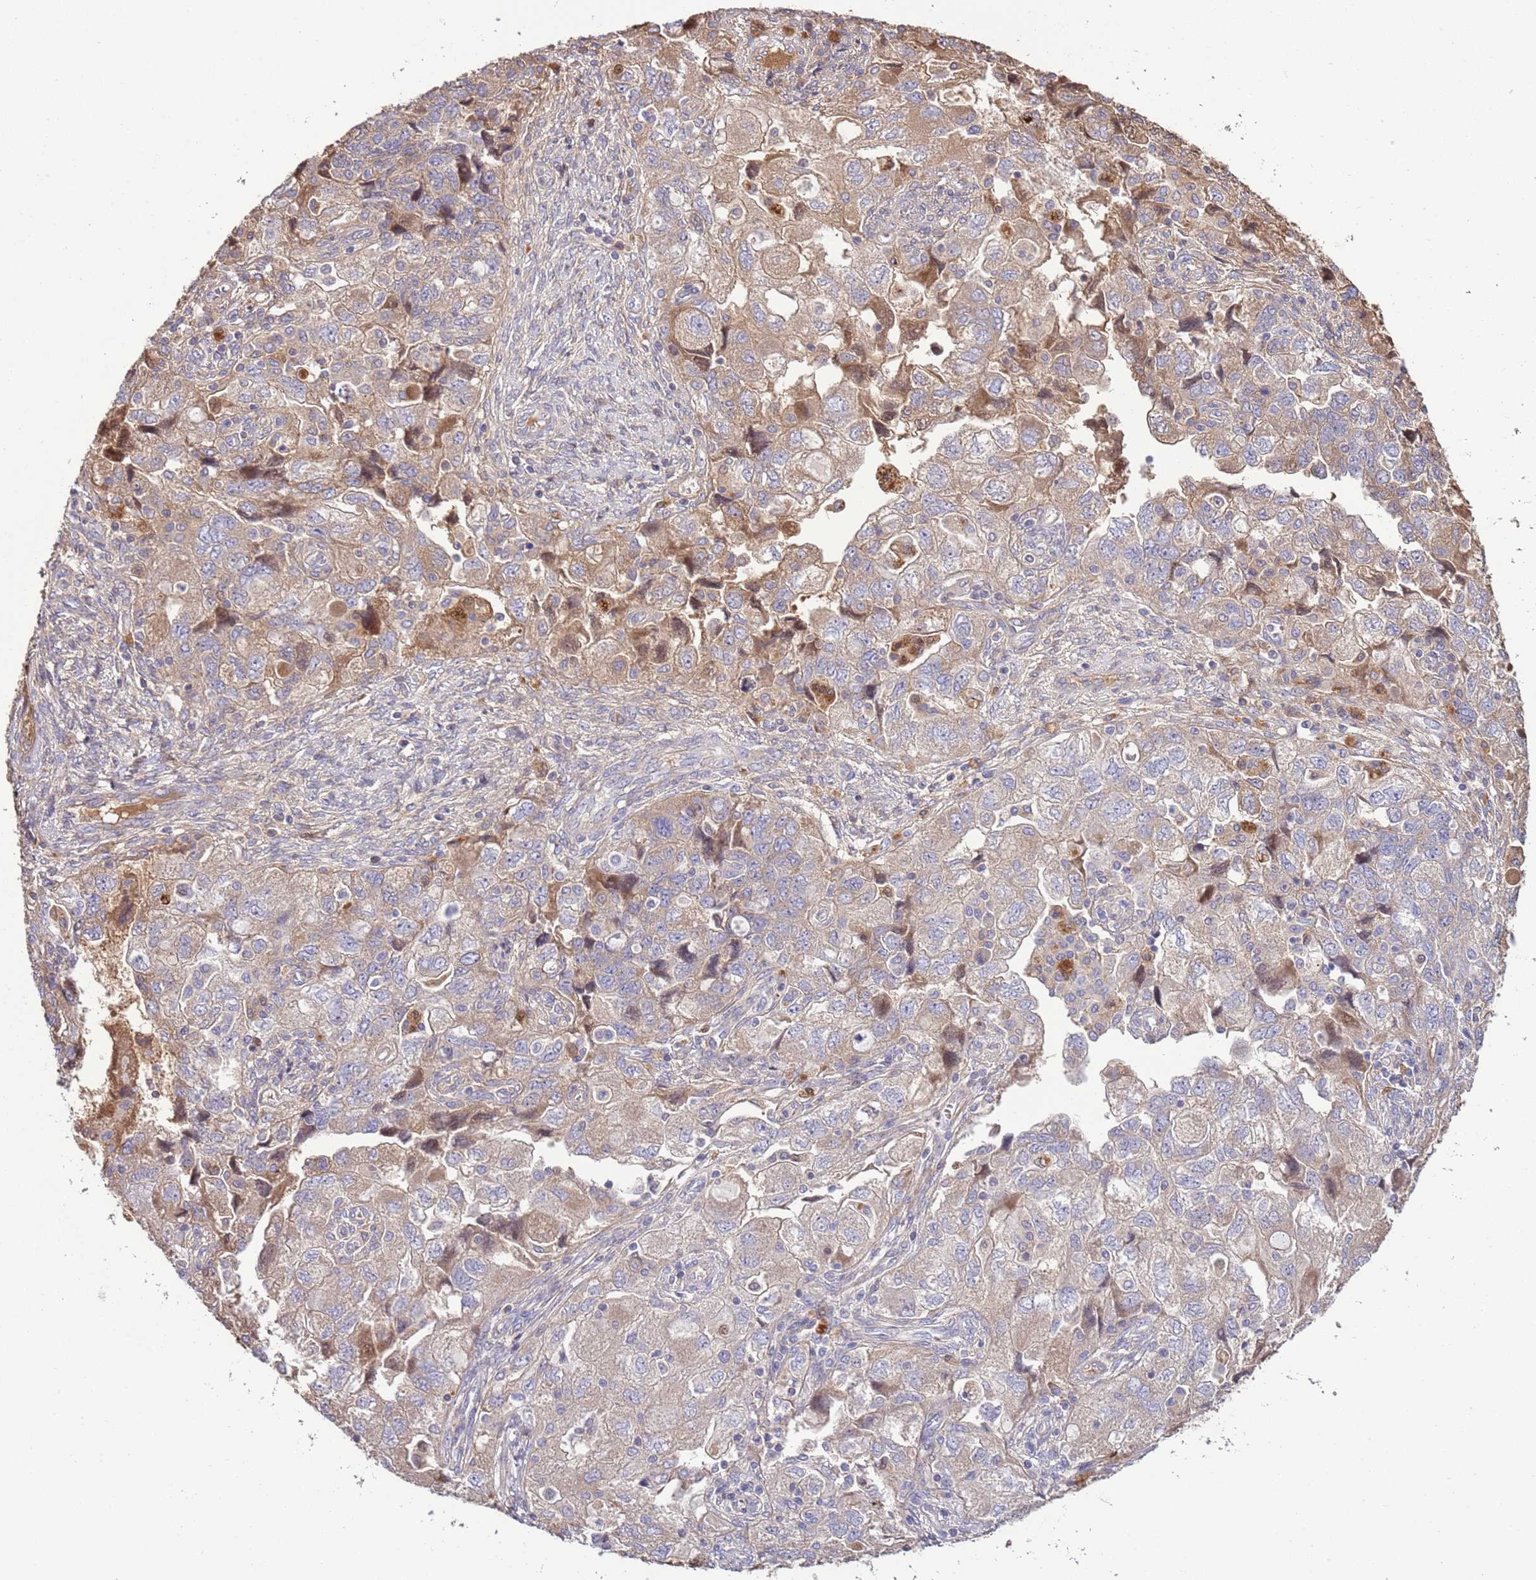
{"staining": {"intensity": "weak", "quantity": "25%-75%", "location": "cytoplasmic/membranous"}, "tissue": "ovarian cancer", "cell_type": "Tumor cells", "image_type": "cancer", "snomed": [{"axis": "morphology", "description": "Carcinoma, NOS"}, {"axis": "morphology", "description": "Cystadenocarcinoma, serous, NOS"}, {"axis": "topography", "description": "Ovary"}], "caption": "Immunohistochemistry (IHC) histopathology image of human ovarian cancer (carcinoma) stained for a protein (brown), which displays low levels of weak cytoplasmic/membranous staining in approximately 25%-75% of tumor cells.", "gene": "ABHD17C", "patient": {"sex": "female", "age": 69}}